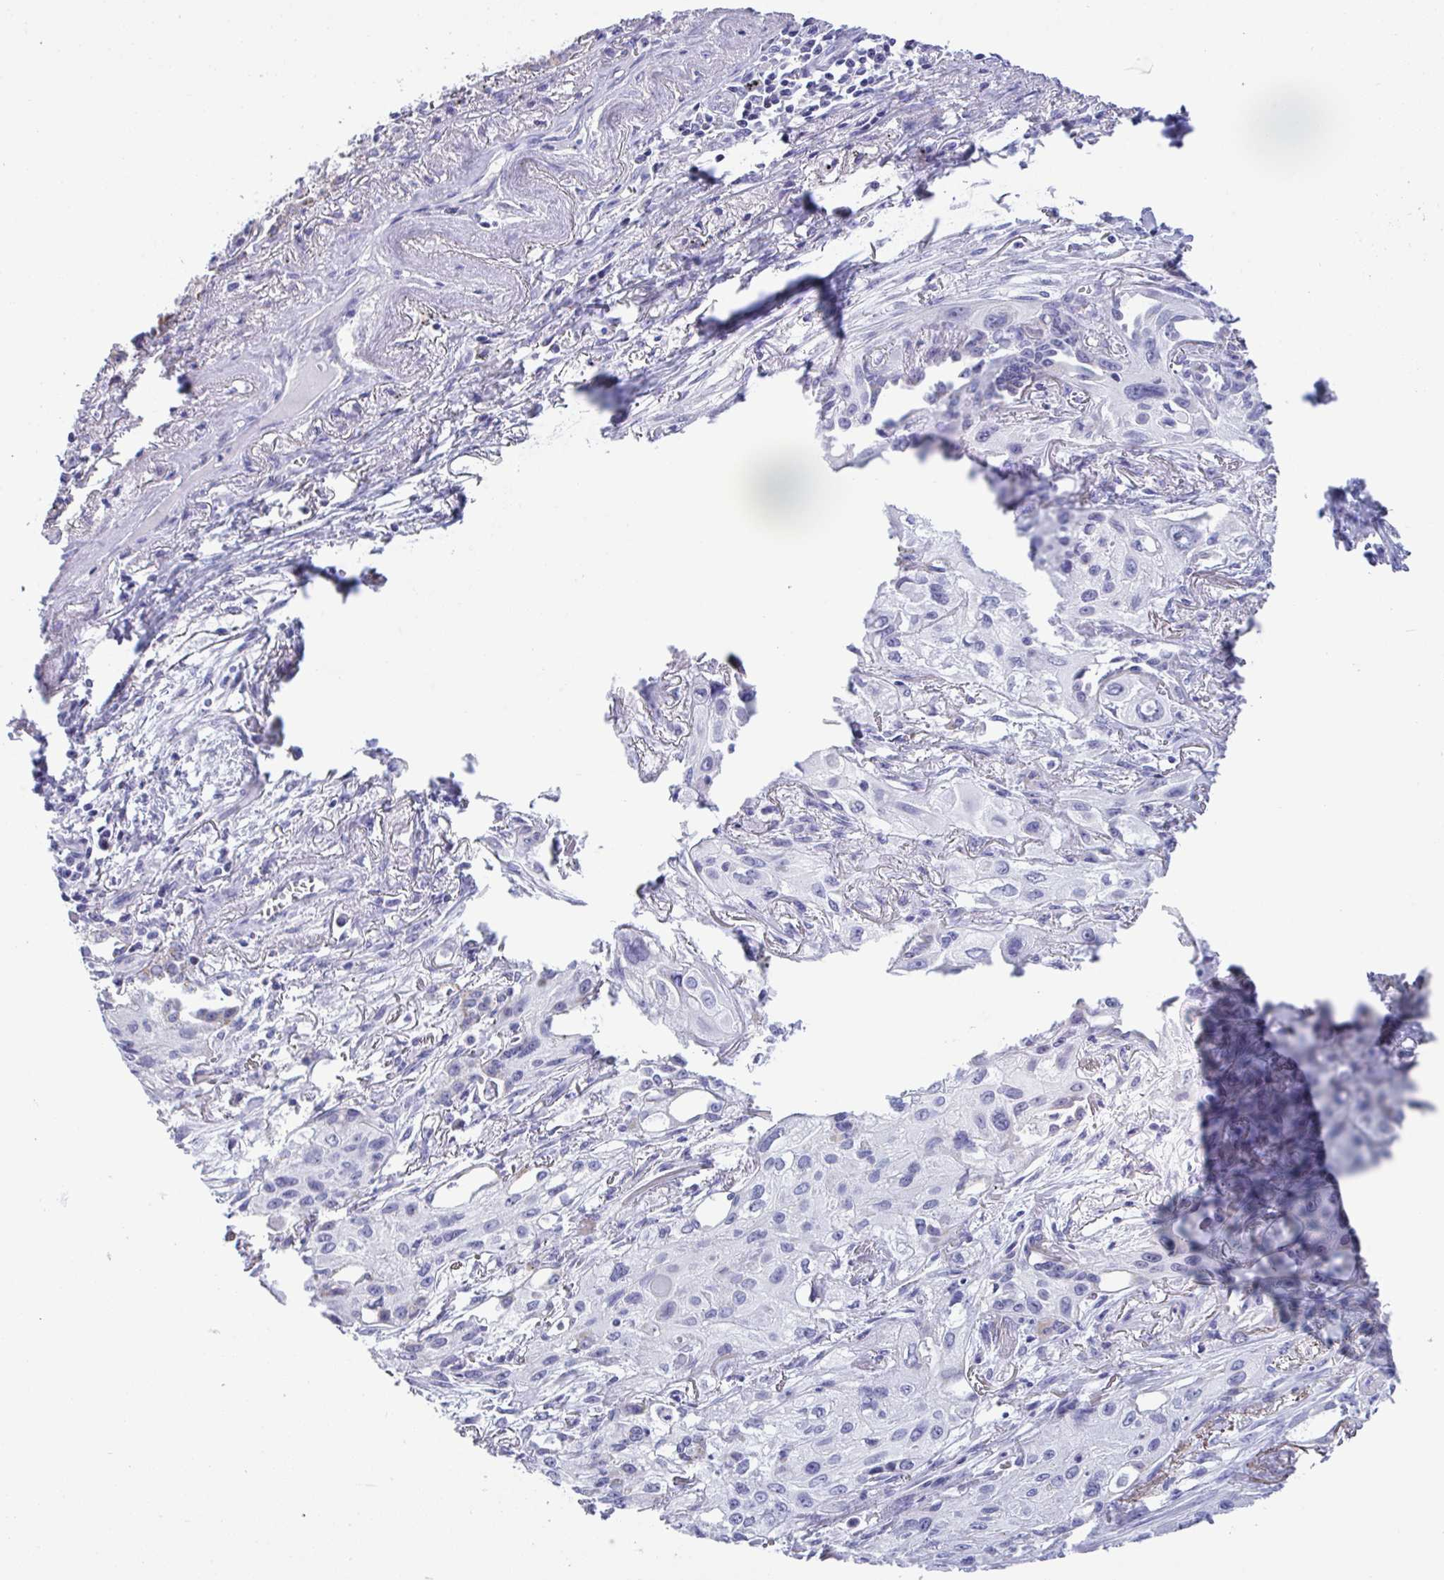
{"staining": {"intensity": "negative", "quantity": "none", "location": "none"}, "tissue": "lung cancer", "cell_type": "Tumor cells", "image_type": "cancer", "snomed": [{"axis": "morphology", "description": "Squamous cell carcinoma, NOS"}, {"axis": "topography", "description": "Lung"}], "caption": "Tumor cells are negative for brown protein staining in squamous cell carcinoma (lung).", "gene": "YBX2", "patient": {"sex": "male", "age": 71}}